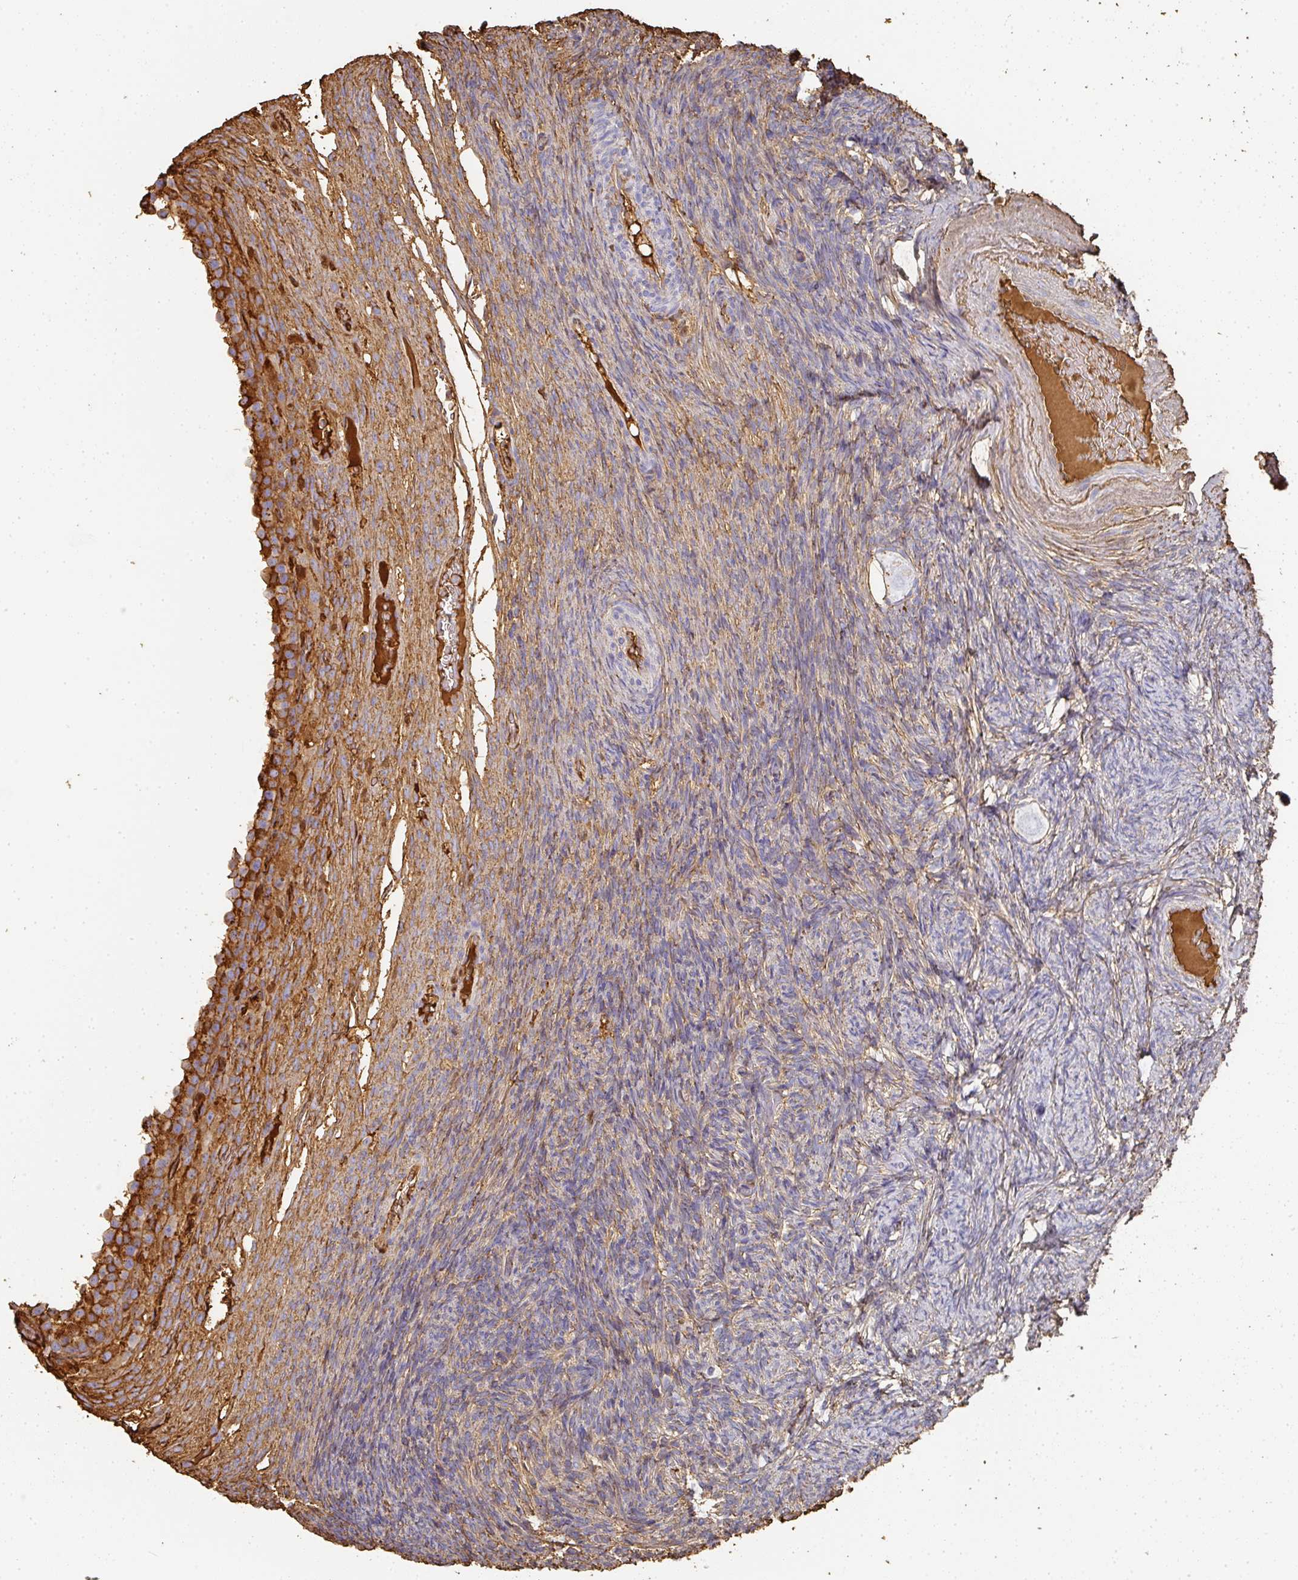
{"staining": {"intensity": "negative", "quantity": "none", "location": "none"}, "tissue": "ovary", "cell_type": "Follicle cells", "image_type": "normal", "snomed": [{"axis": "morphology", "description": "Normal tissue, NOS"}, {"axis": "topography", "description": "Ovary"}], "caption": "Immunohistochemistry (IHC) image of normal ovary stained for a protein (brown), which exhibits no staining in follicle cells. The staining is performed using DAB (3,3'-diaminobenzidine) brown chromogen with nuclei counter-stained in using hematoxylin.", "gene": "ALB", "patient": {"sex": "female", "age": 34}}